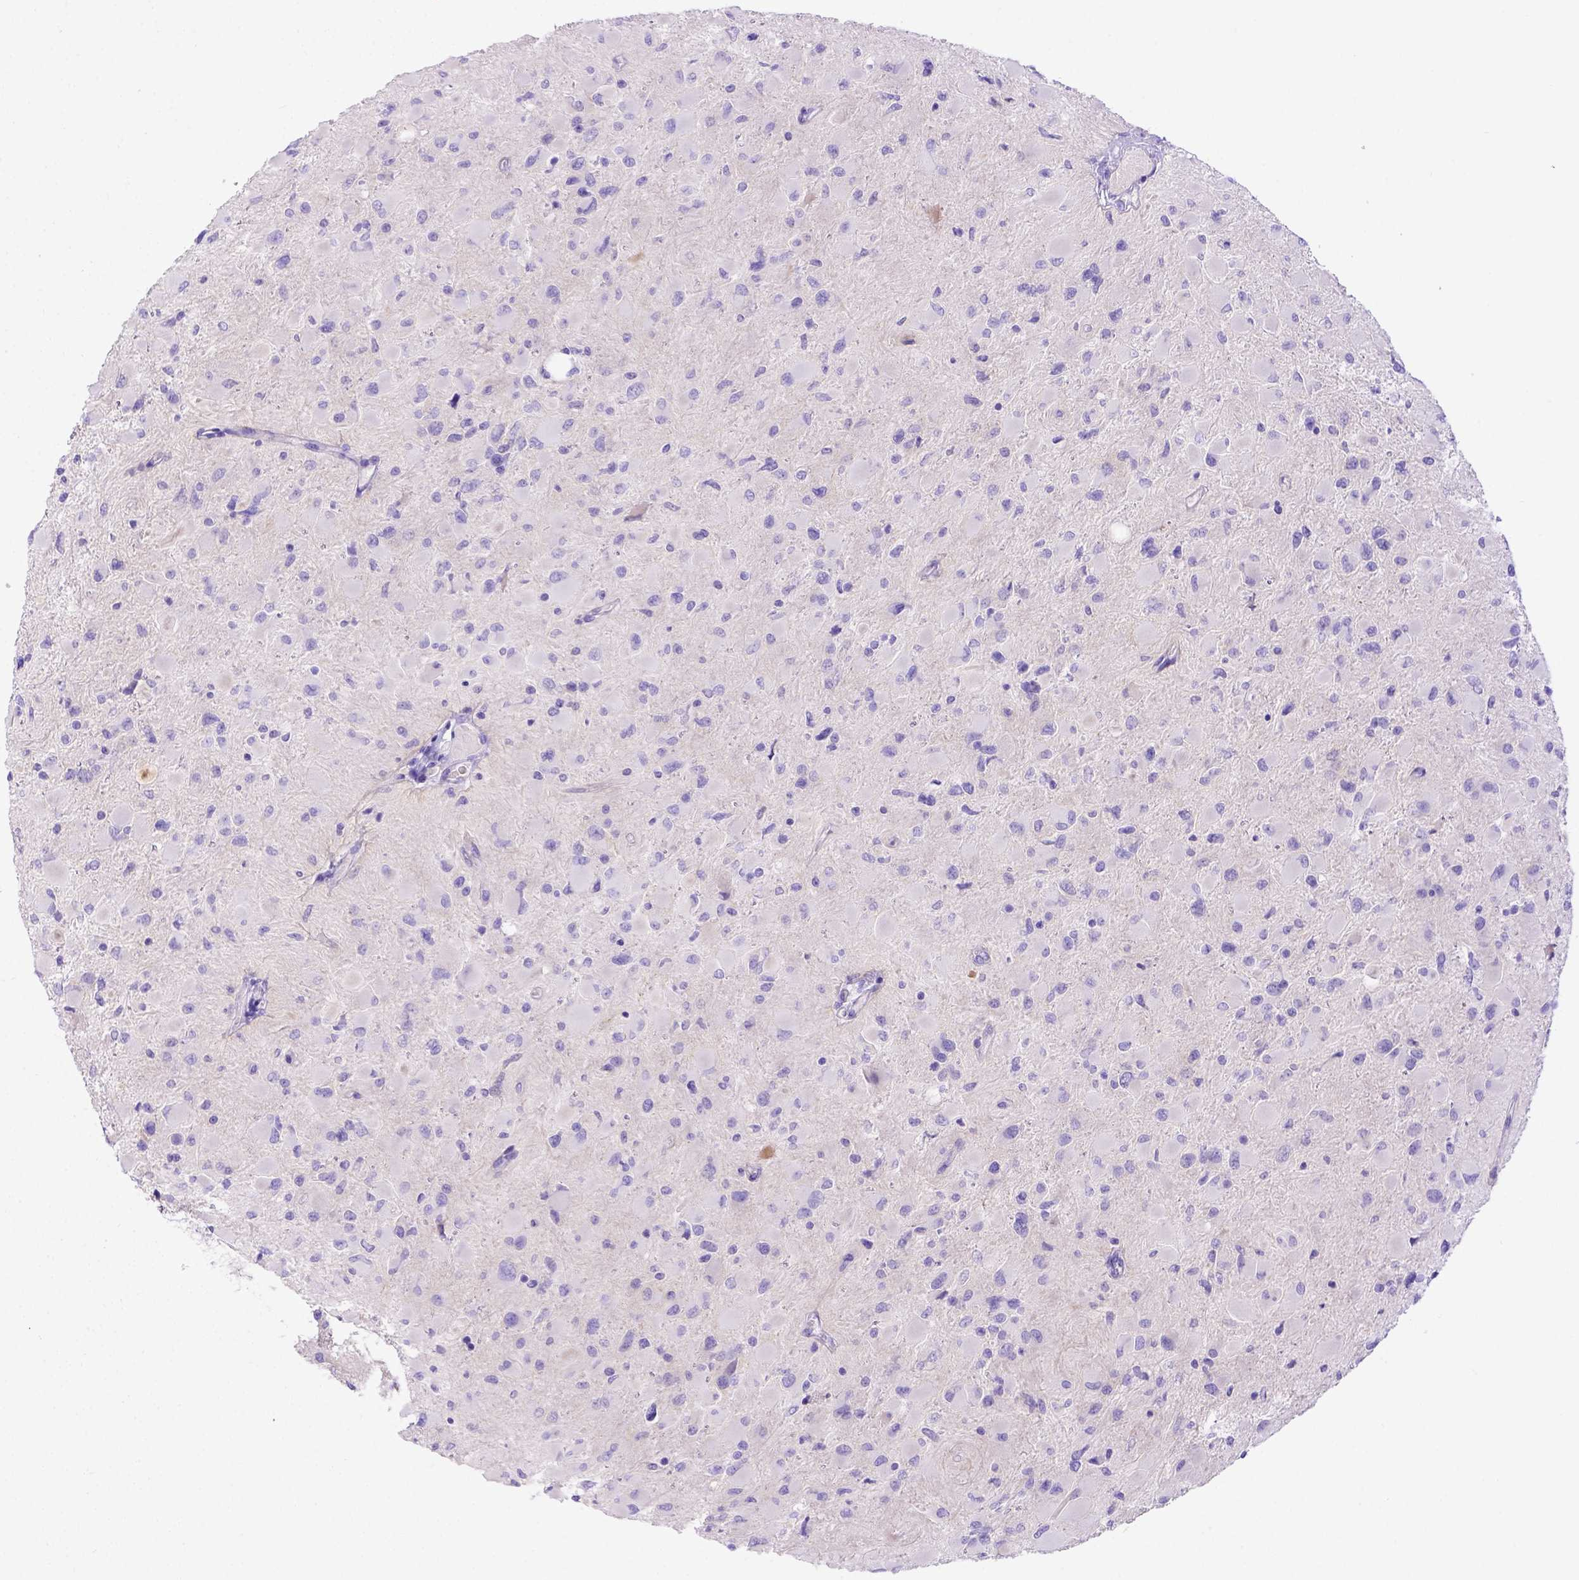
{"staining": {"intensity": "negative", "quantity": "none", "location": "none"}, "tissue": "glioma", "cell_type": "Tumor cells", "image_type": "cancer", "snomed": [{"axis": "morphology", "description": "Glioma, malignant, High grade"}, {"axis": "topography", "description": "Cerebral cortex"}], "caption": "A photomicrograph of glioma stained for a protein reveals no brown staining in tumor cells.", "gene": "LRRC18", "patient": {"sex": "female", "age": 36}}